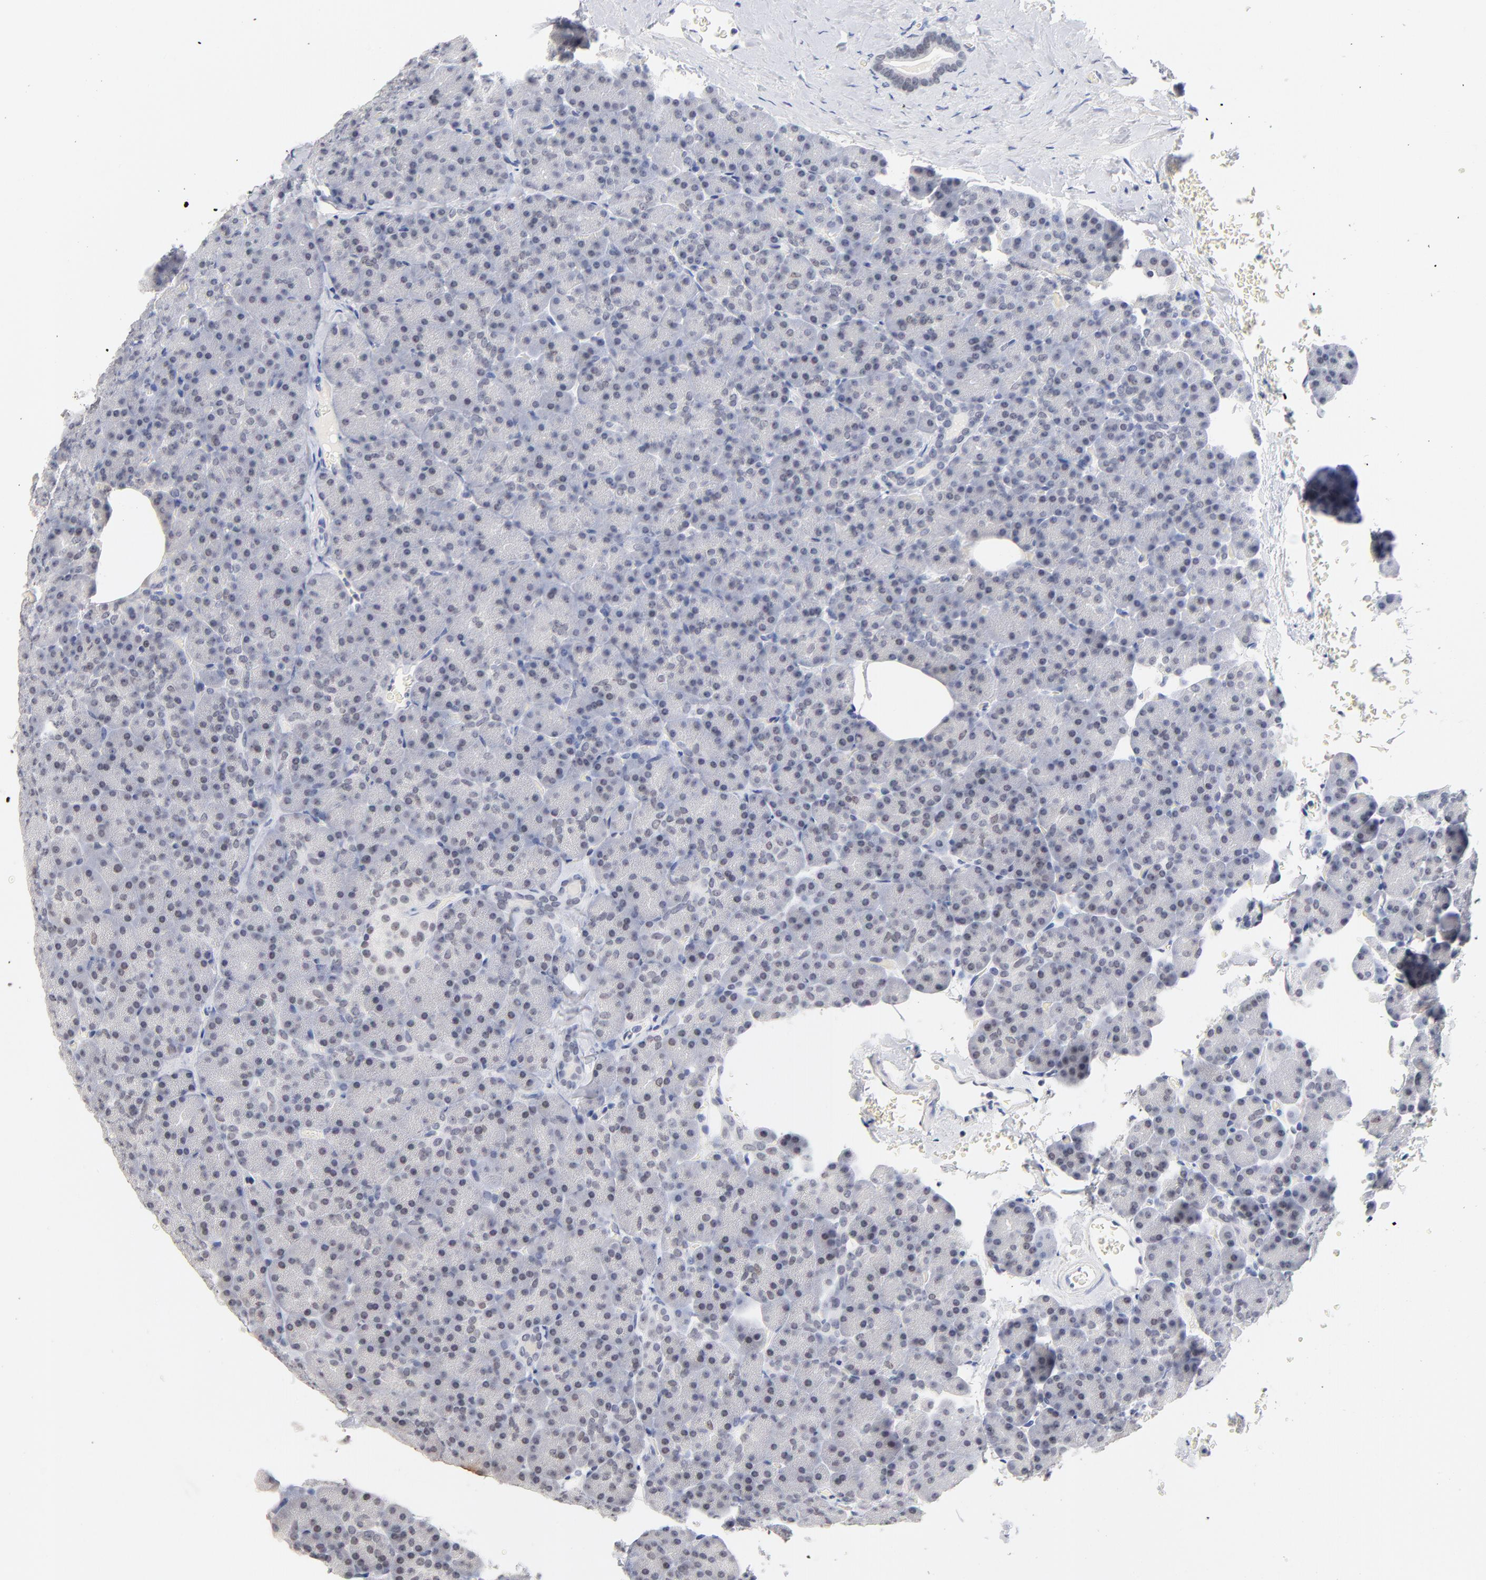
{"staining": {"intensity": "negative", "quantity": "none", "location": "none"}, "tissue": "pancreas", "cell_type": "Exocrine glandular cells", "image_type": "normal", "snomed": [{"axis": "morphology", "description": "Normal tissue, NOS"}, {"axis": "topography", "description": "Pancreas"}], "caption": "Immunohistochemistry (IHC) of unremarkable human pancreas shows no positivity in exocrine glandular cells.", "gene": "ORC2", "patient": {"sex": "female", "age": 35}}